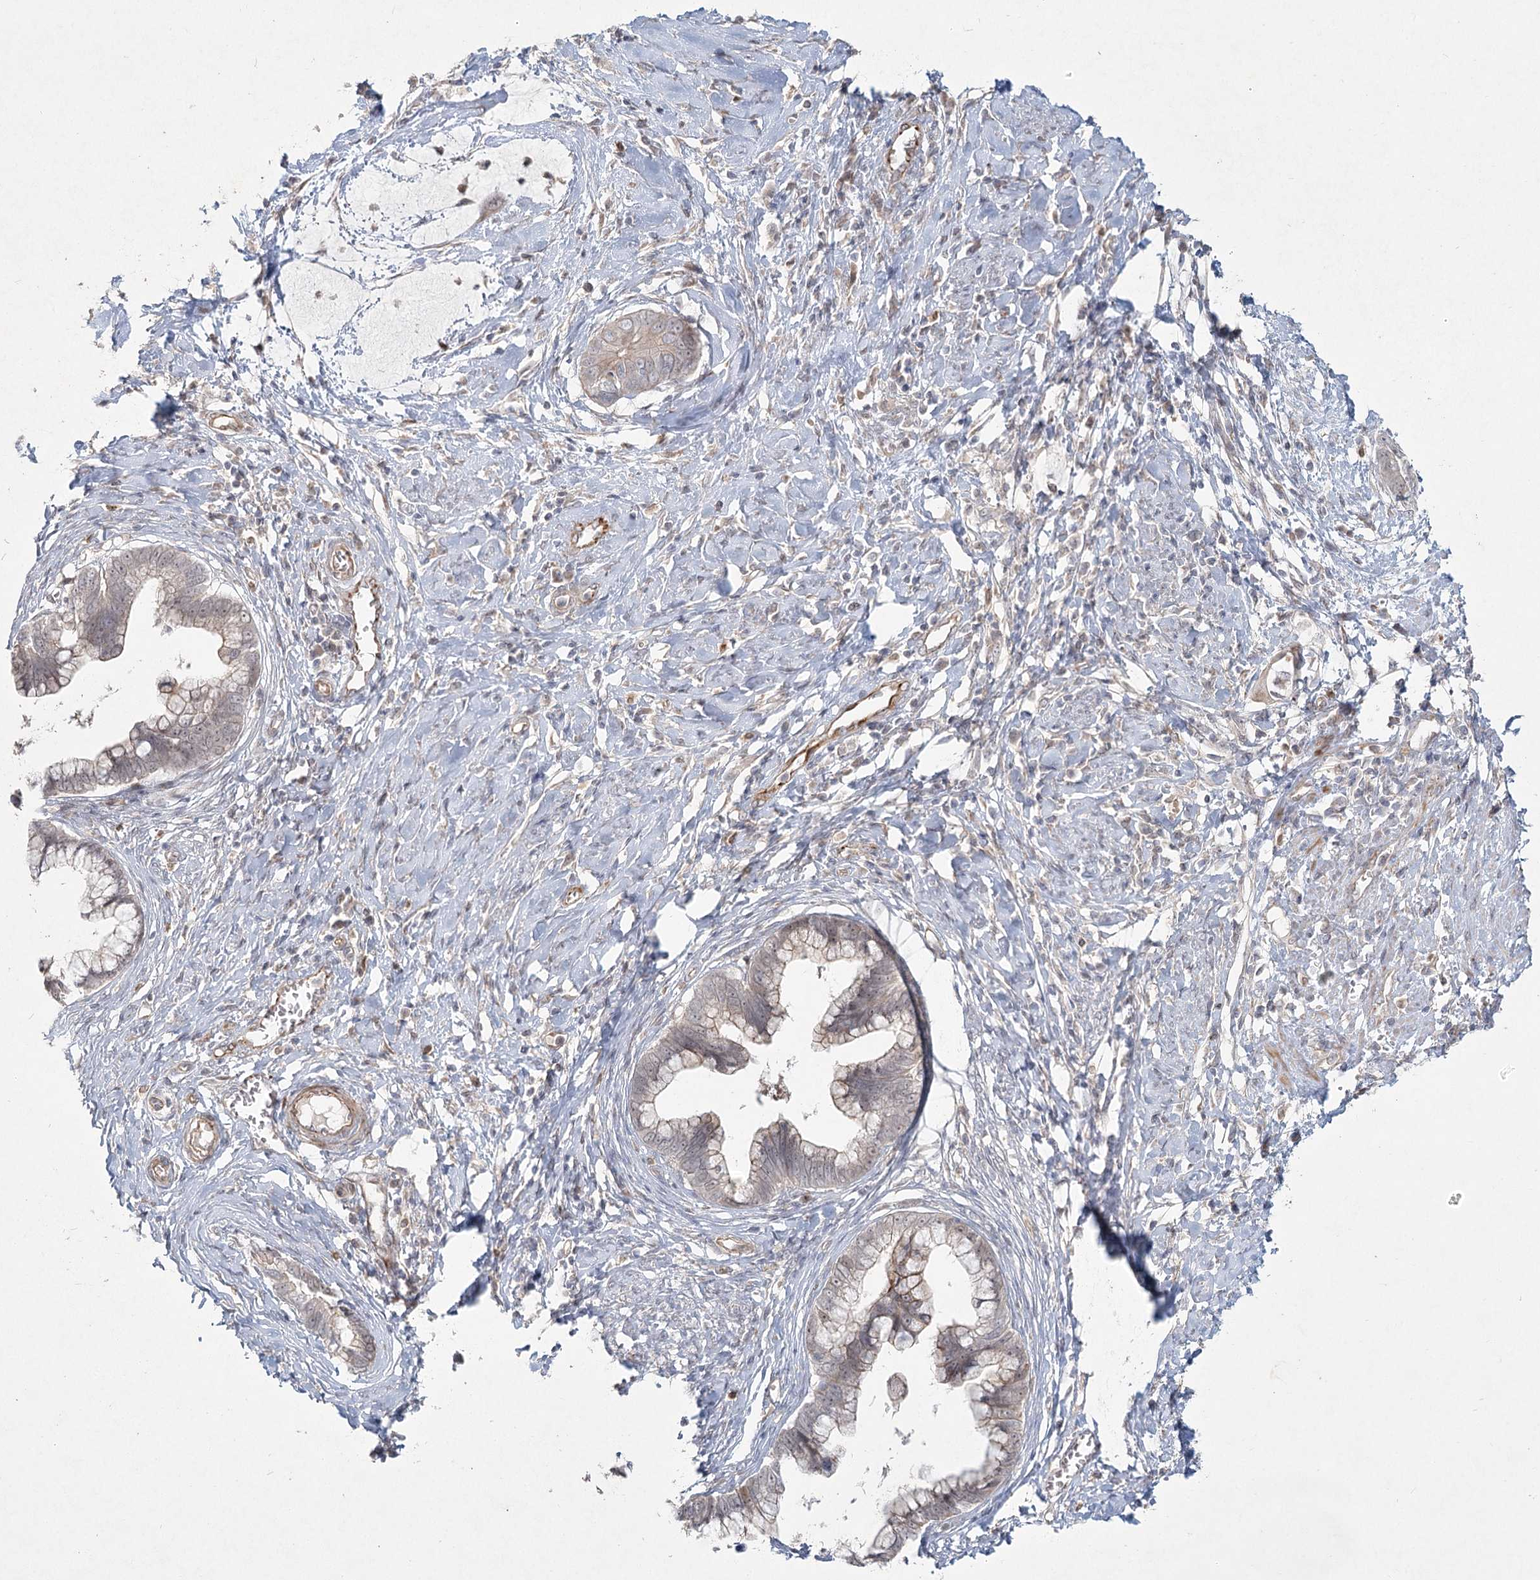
{"staining": {"intensity": "moderate", "quantity": "<25%", "location": "cytoplasmic/membranous"}, "tissue": "cervical cancer", "cell_type": "Tumor cells", "image_type": "cancer", "snomed": [{"axis": "morphology", "description": "Adenocarcinoma, NOS"}, {"axis": "topography", "description": "Cervix"}], "caption": "Immunohistochemistry (DAB (3,3'-diaminobenzidine)) staining of human cervical cancer (adenocarcinoma) reveals moderate cytoplasmic/membranous protein expression in approximately <25% of tumor cells.", "gene": "LRP2BP", "patient": {"sex": "female", "age": 44}}